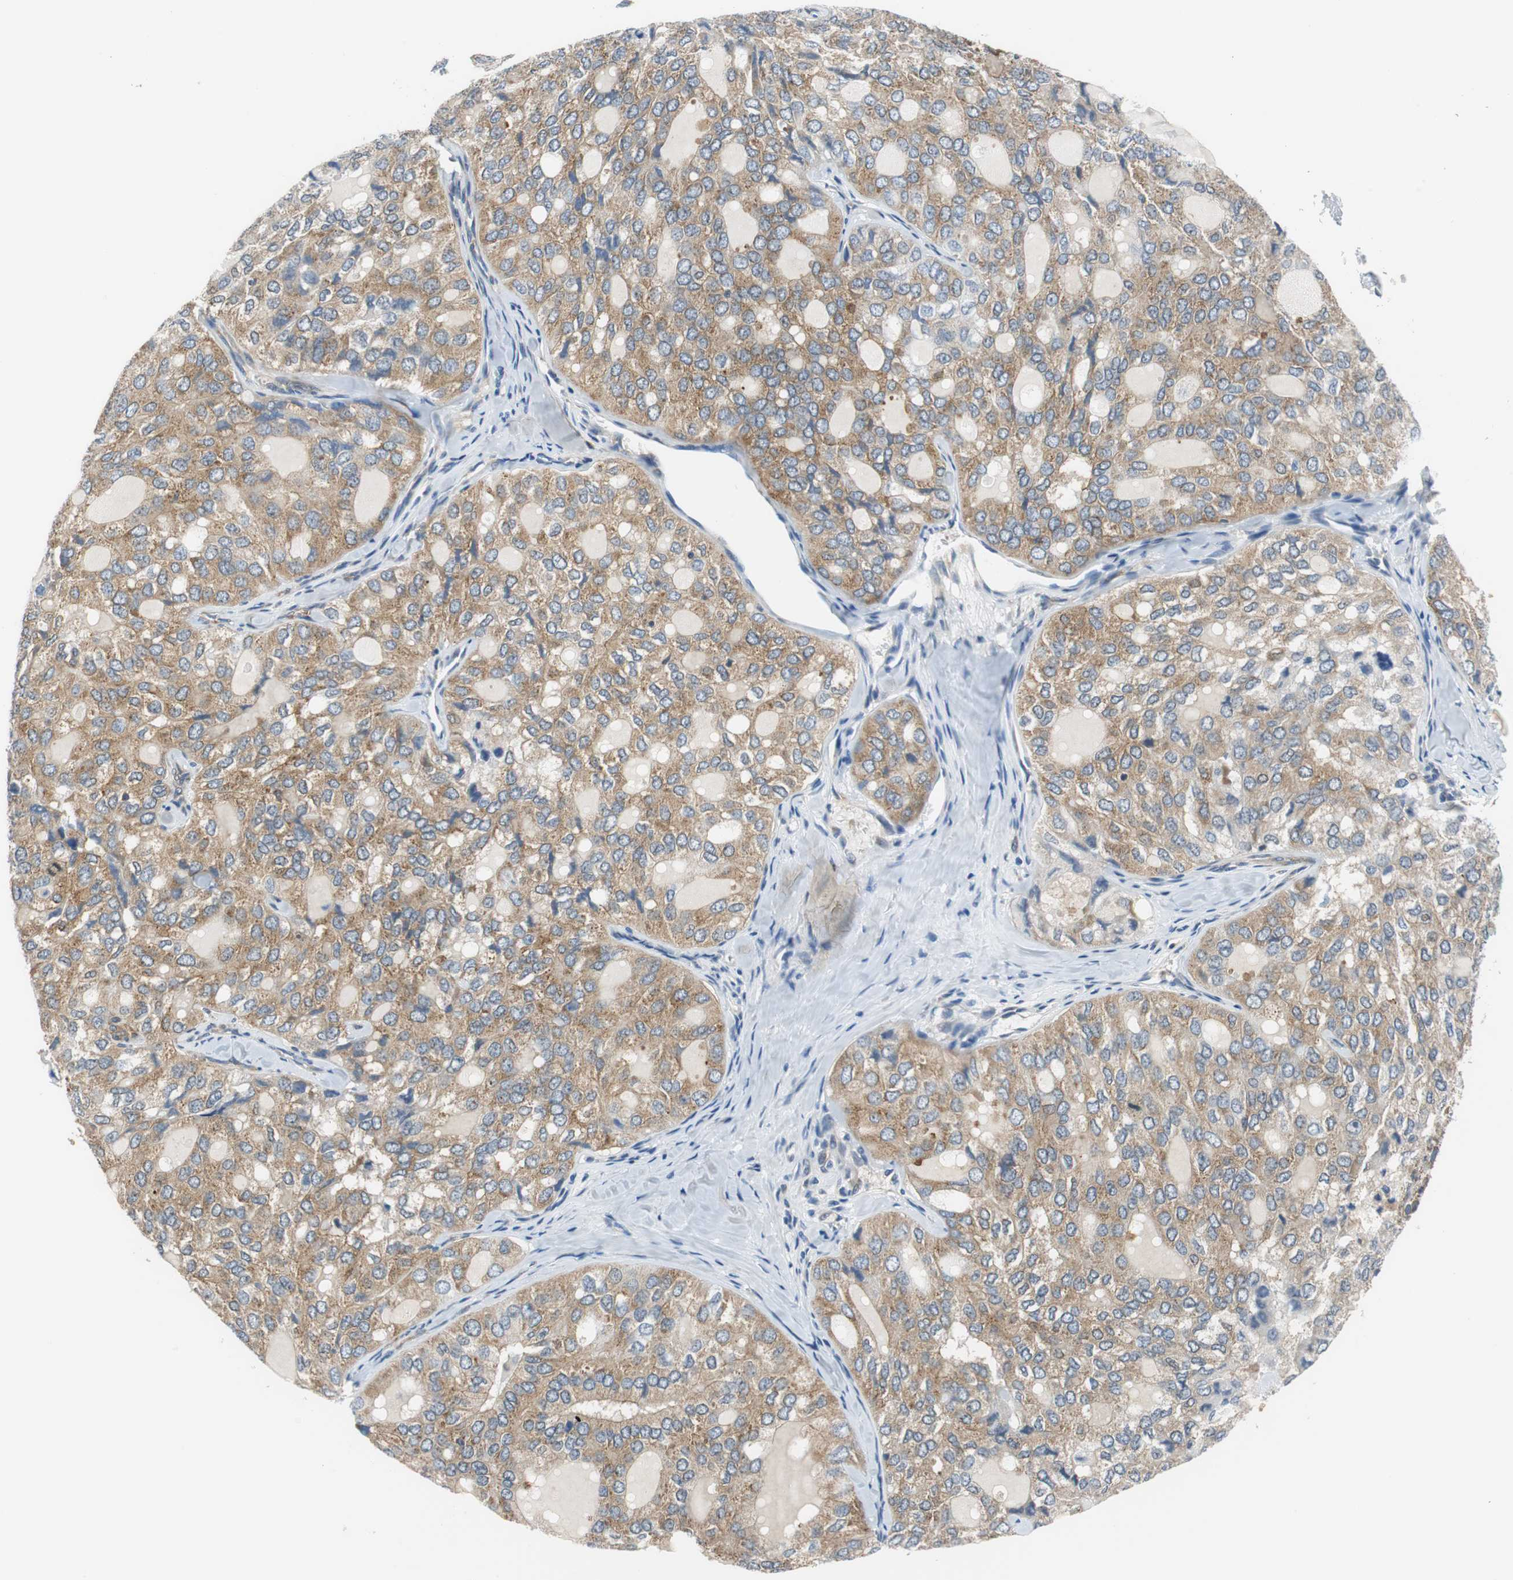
{"staining": {"intensity": "moderate", "quantity": ">75%", "location": "cytoplasmic/membranous"}, "tissue": "thyroid cancer", "cell_type": "Tumor cells", "image_type": "cancer", "snomed": [{"axis": "morphology", "description": "Follicular adenoma carcinoma, NOS"}, {"axis": "topography", "description": "Thyroid gland"}], "caption": "Immunohistochemical staining of thyroid cancer shows medium levels of moderate cytoplasmic/membranous positivity in about >75% of tumor cells. (DAB IHC with brightfield microscopy, high magnification).", "gene": "CNOT3", "patient": {"sex": "male", "age": 75}}